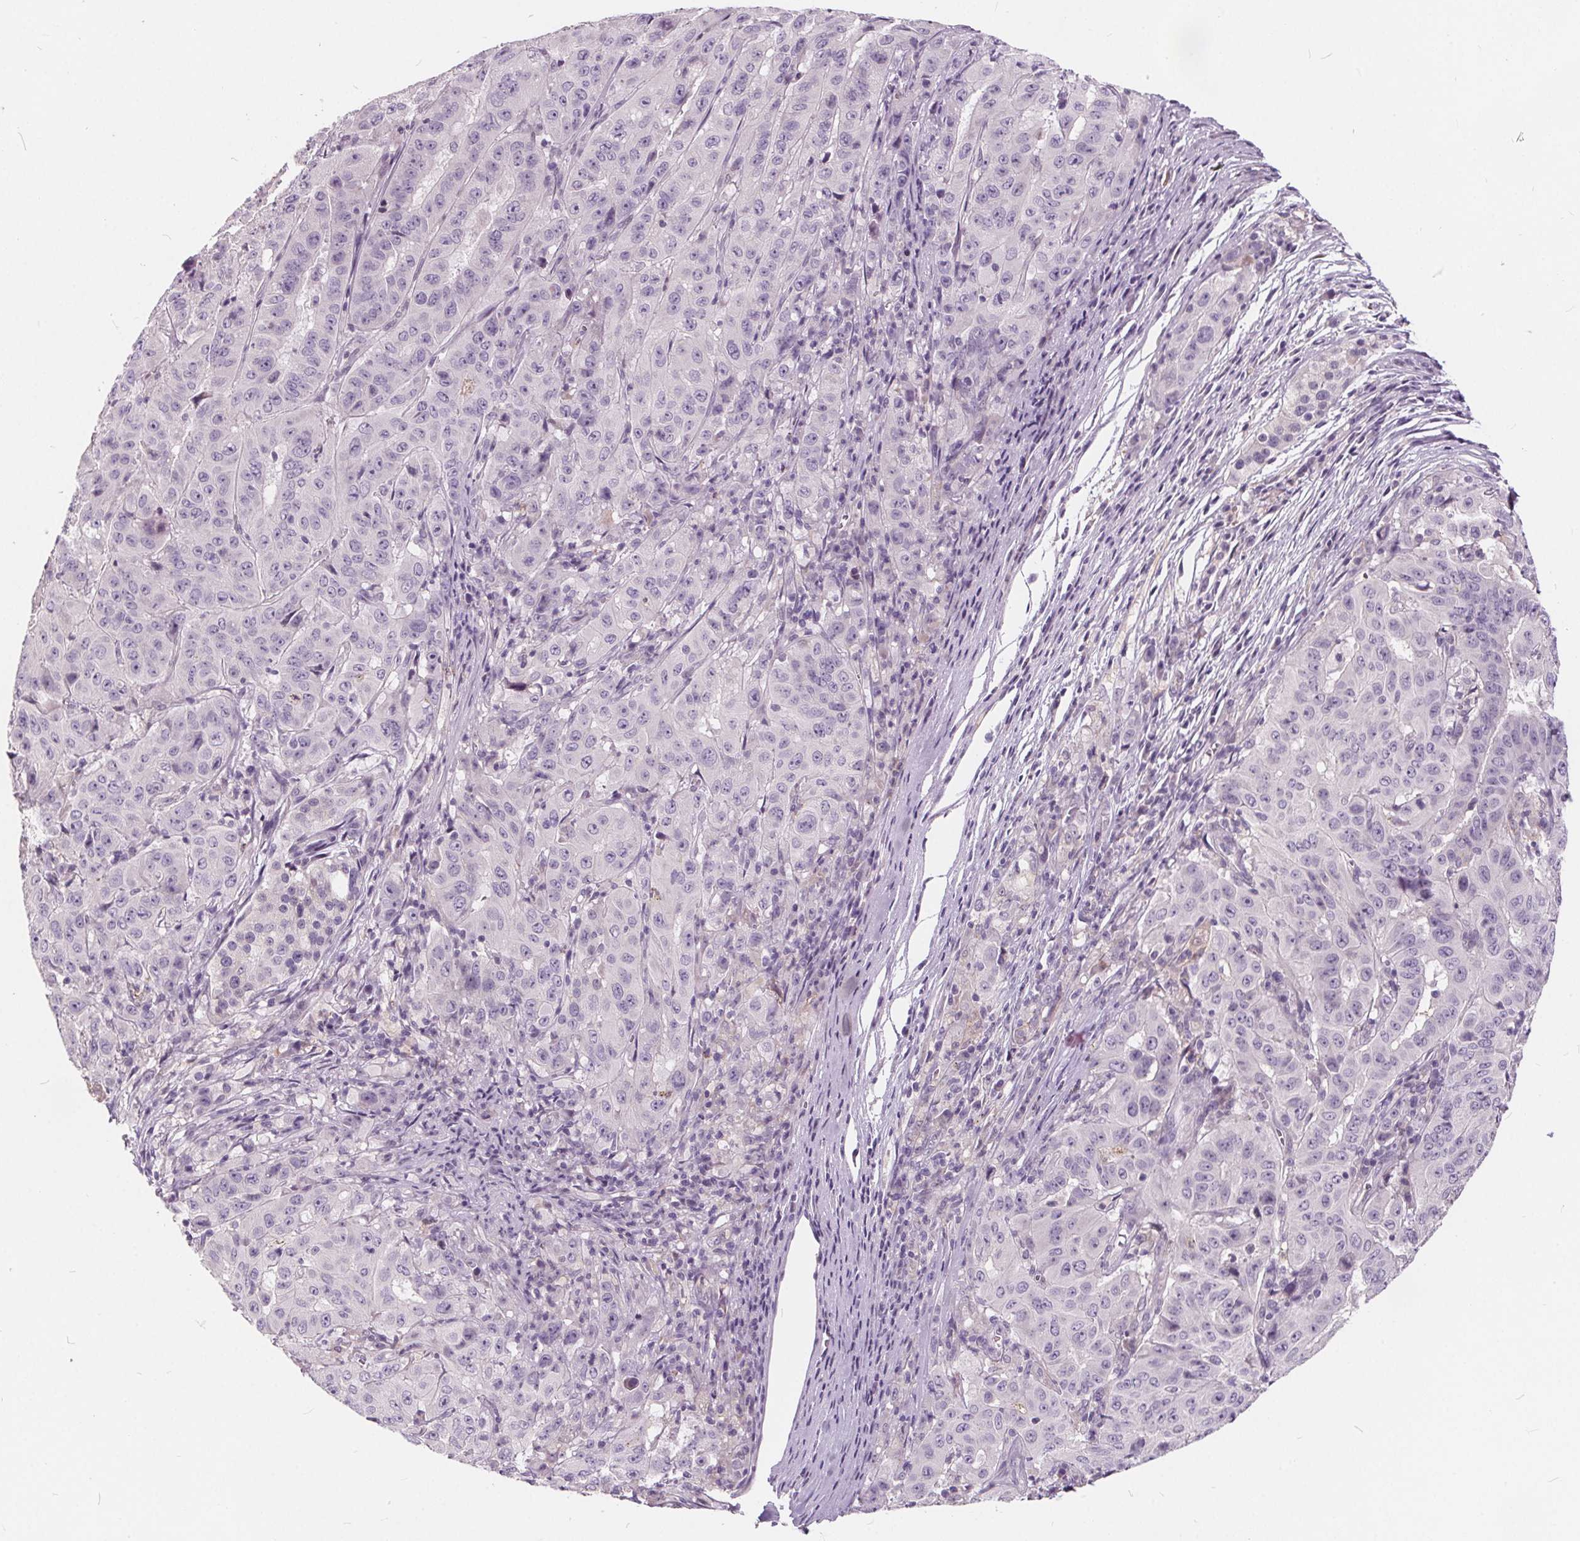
{"staining": {"intensity": "negative", "quantity": "none", "location": "none"}, "tissue": "pancreatic cancer", "cell_type": "Tumor cells", "image_type": "cancer", "snomed": [{"axis": "morphology", "description": "Adenocarcinoma, NOS"}, {"axis": "topography", "description": "Pancreas"}], "caption": "Tumor cells are negative for protein expression in human pancreatic adenocarcinoma. (DAB immunohistochemistry (IHC) visualized using brightfield microscopy, high magnification).", "gene": "HAAO", "patient": {"sex": "male", "age": 63}}